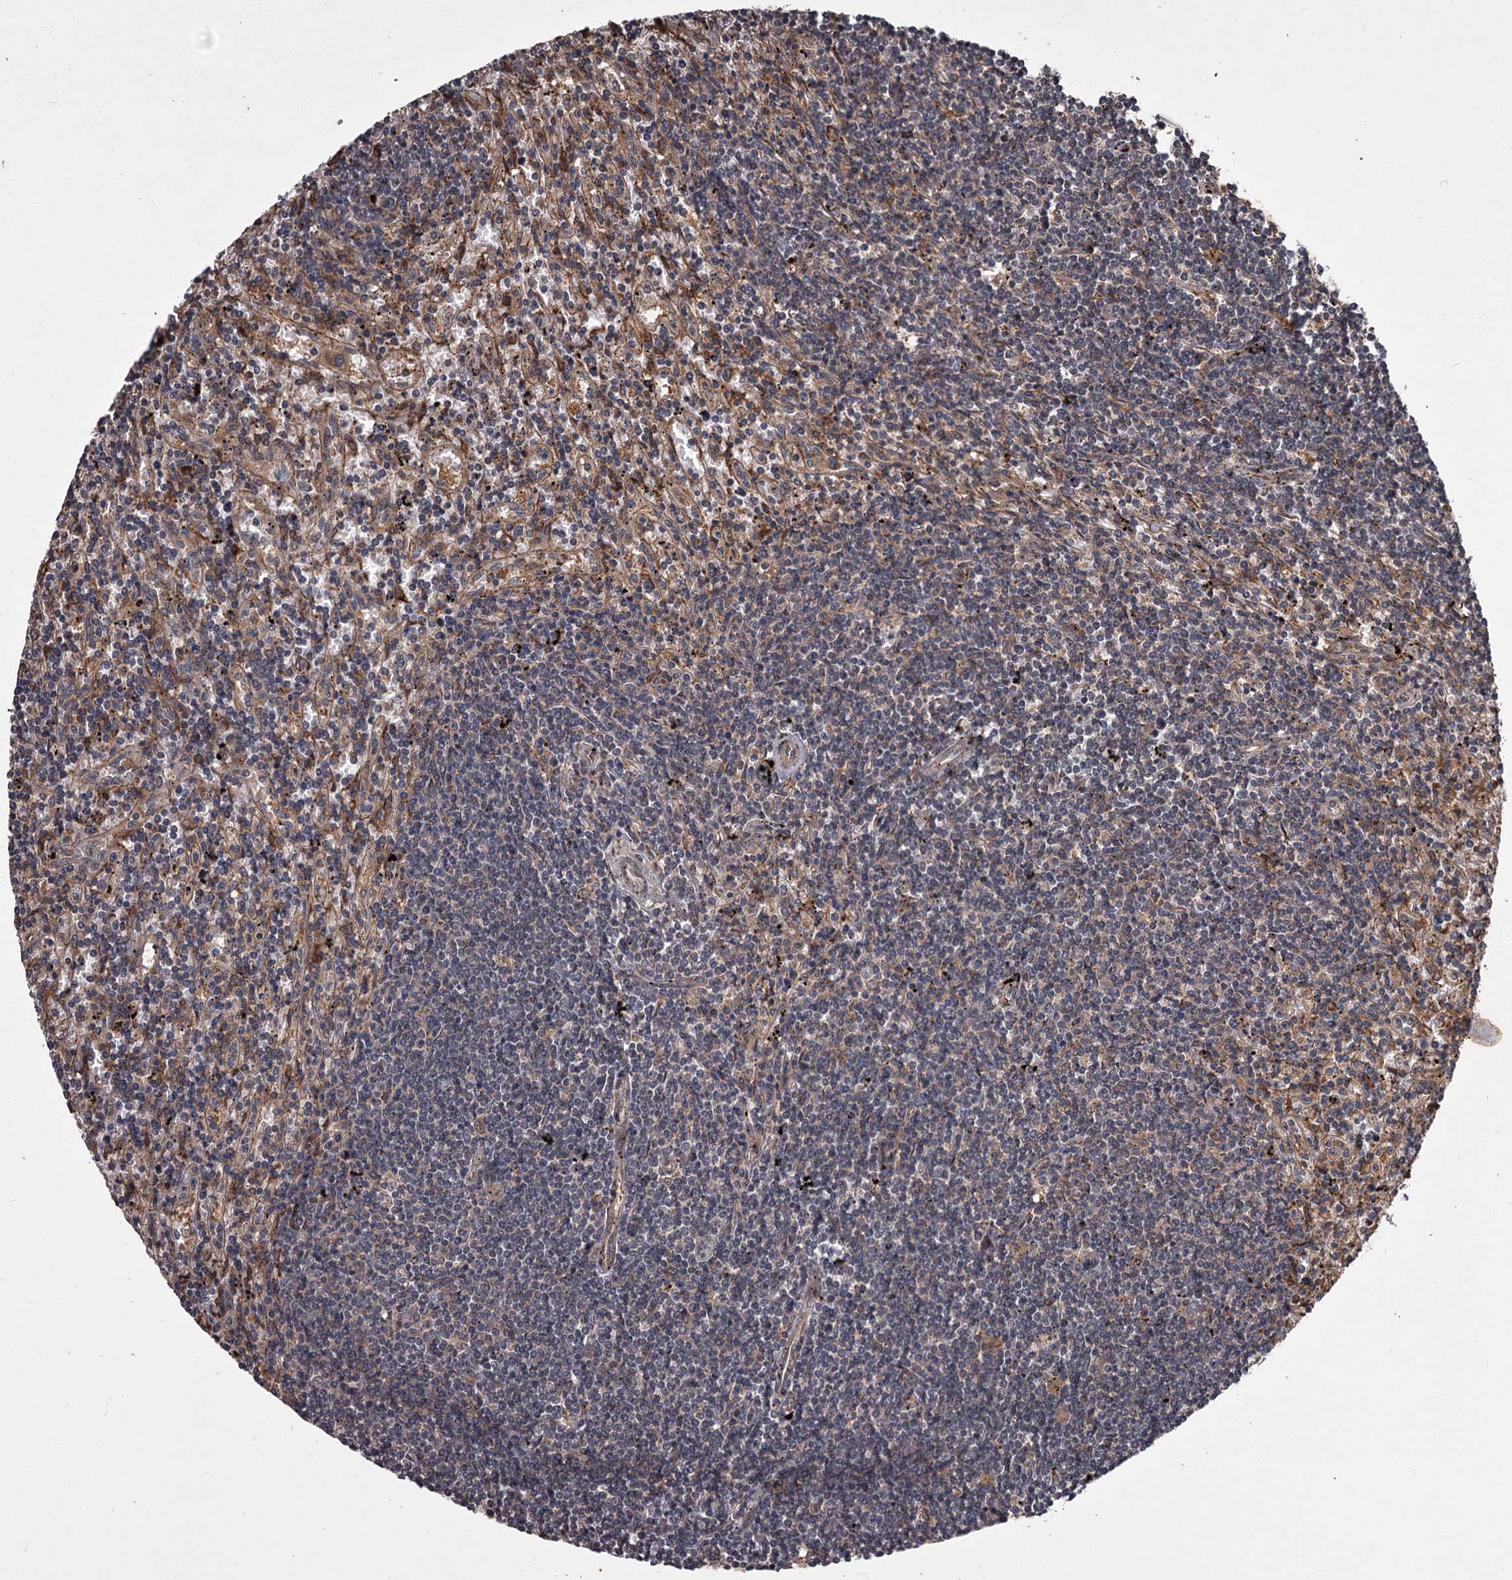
{"staining": {"intensity": "weak", "quantity": "<25%", "location": "cytoplasmic/membranous"}, "tissue": "lymphoma", "cell_type": "Tumor cells", "image_type": "cancer", "snomed": [{"axis": "morphology", "description": "Malignant lymphoma, non-Hodgkin's type, Low grade"}, {"axis": "topography", "description": "Spleen"}], "caption": "Immunohistochemical staining of lymphoma displays no significant staining in tumor cells.", "gene": "UNC93B1", "patient": {"sex": "male", "age": 76}}